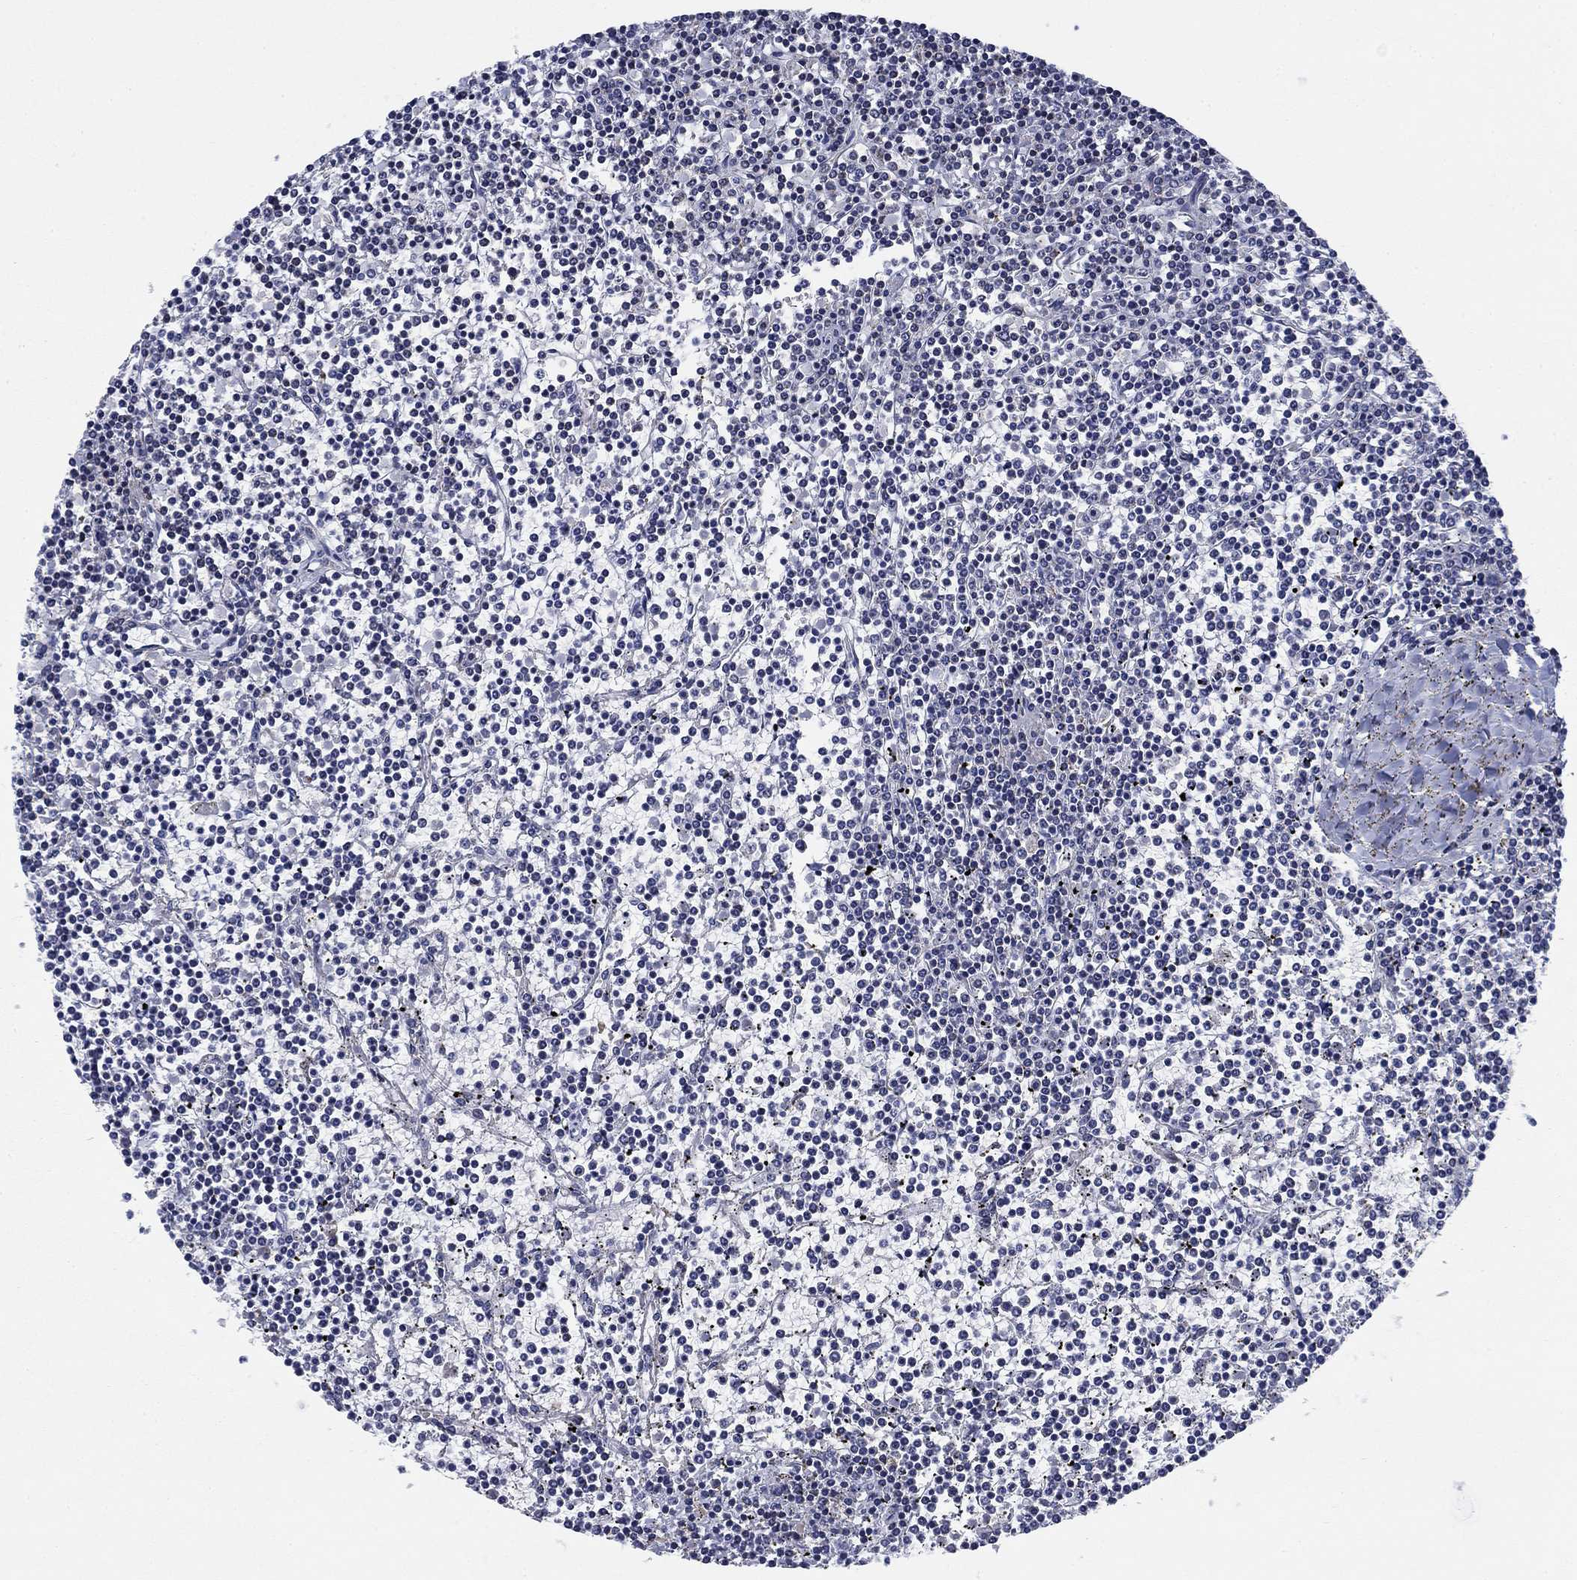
{"staining": {"intensity": "negative", "quantity": "none", "location": "none"}, "tissue": "lymphoma", "cell_type": "Tumor cells", "image_type": "cancer", "snomed": [{"axis": "morphology", "description": "Malignant lymphoma, non-Hodgkin's type, Low grade"}, {"axis": "topography", "description": "Spleen"}], "caption": "An IHC histopathology image of lymphoma is shown. There is no staining in tumor cells of lymphoma.", "gene": "NACAD", "patient": {"sex": "female", "age": 19}}